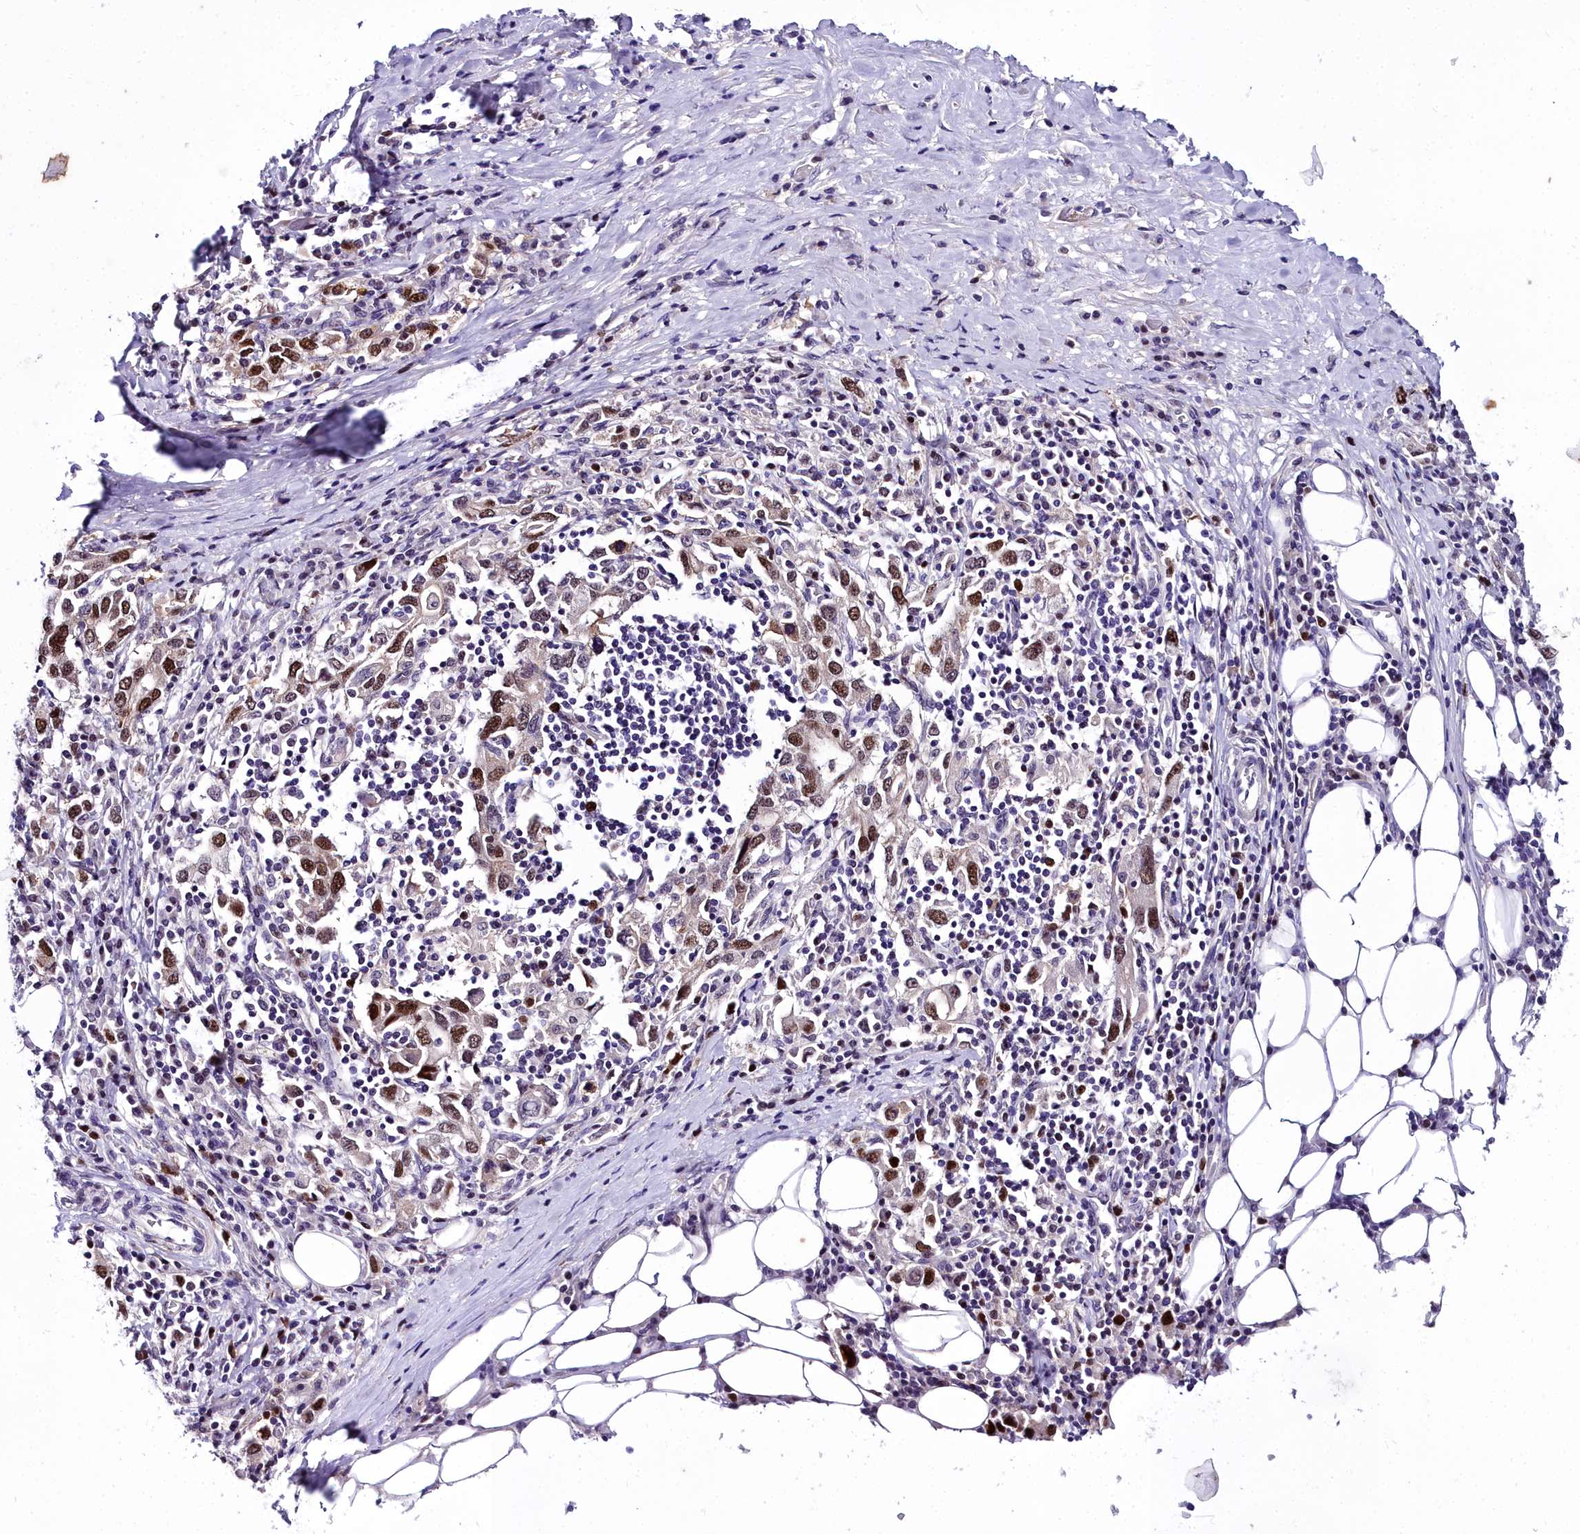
{"staining": {"intensity": "moderate", "quantity": ">75%", "location": "nuclear"}, "tissue": "stomach cancer", "cell_type": "Tumor cells", "image_type": "cancer", "snomed": [{"axis": "morphology", "description": "Adenocarcinoma, NOS"}, {"axis": "topography", "description": "Stomach, upper"}, {"axis": "topography", "description": "Stomach"}], "caption": "IHC (DAB) staining of human stomach cancer (adenocarcinoma) shows moderate nuclear protein staining in approximately >75% of tumor cells.", "gene": "TRIML2", "patient": {"sex": "male", "age": 62}}